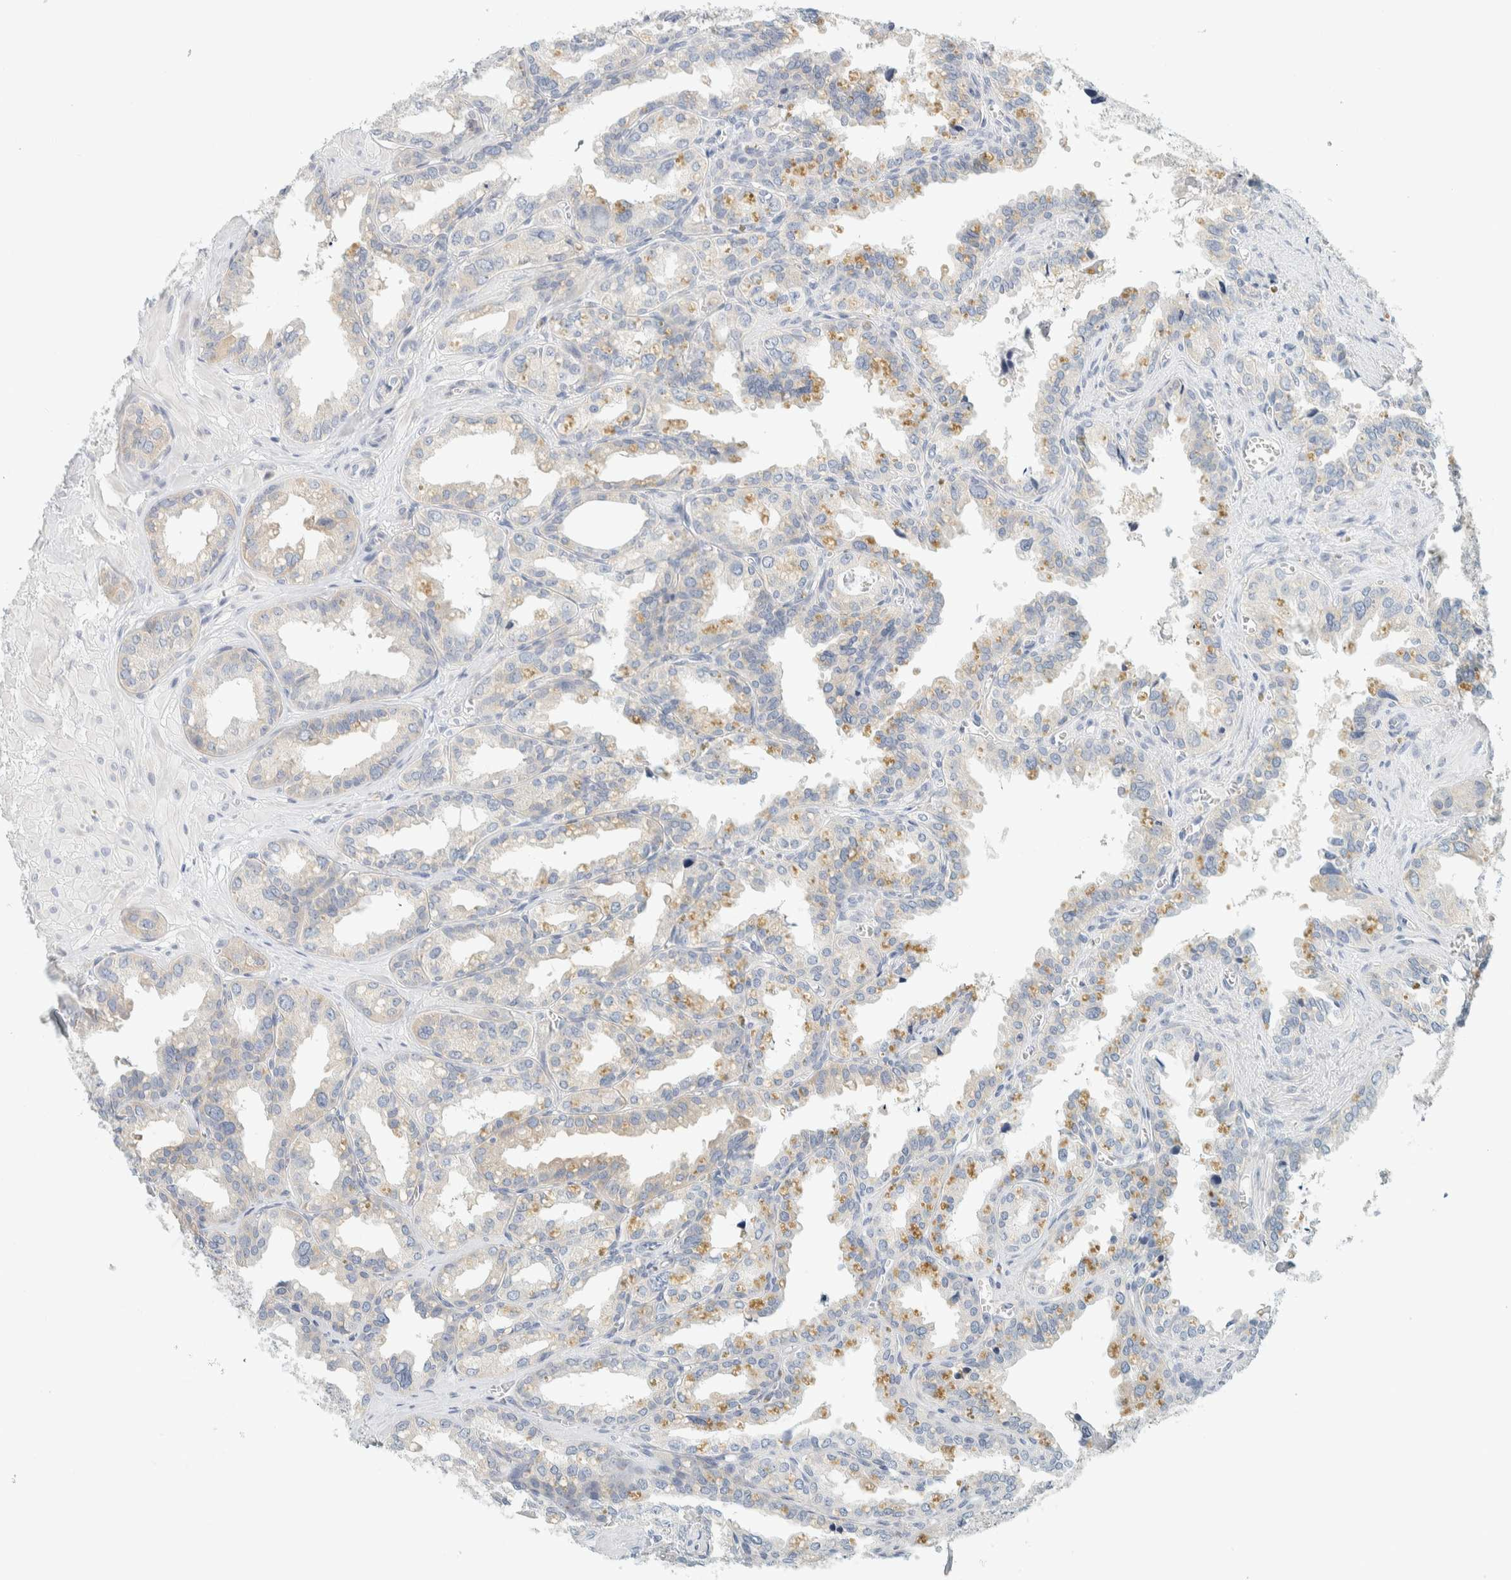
{"staining": {"intensity": "negative", "quantity": "none", "location": "none"}, "tissue": "seminal vesicle", "cell_type": "Glandular cells", "image_type": "normal", "snomed": [{"axis": "morphology", "description": "Normal tissue, NOS"}, {"axis": "topography", "description": "Prostate"}, {"axis": "topography", "description": "Seminal veicle"}], "caption": "This is an immunohistochemistry (IHC) image of normal seminal vesicle. There is no expression in glandular cells.", "gene": "AARSD1", "patient": {"sex": "male", "age": 51}}